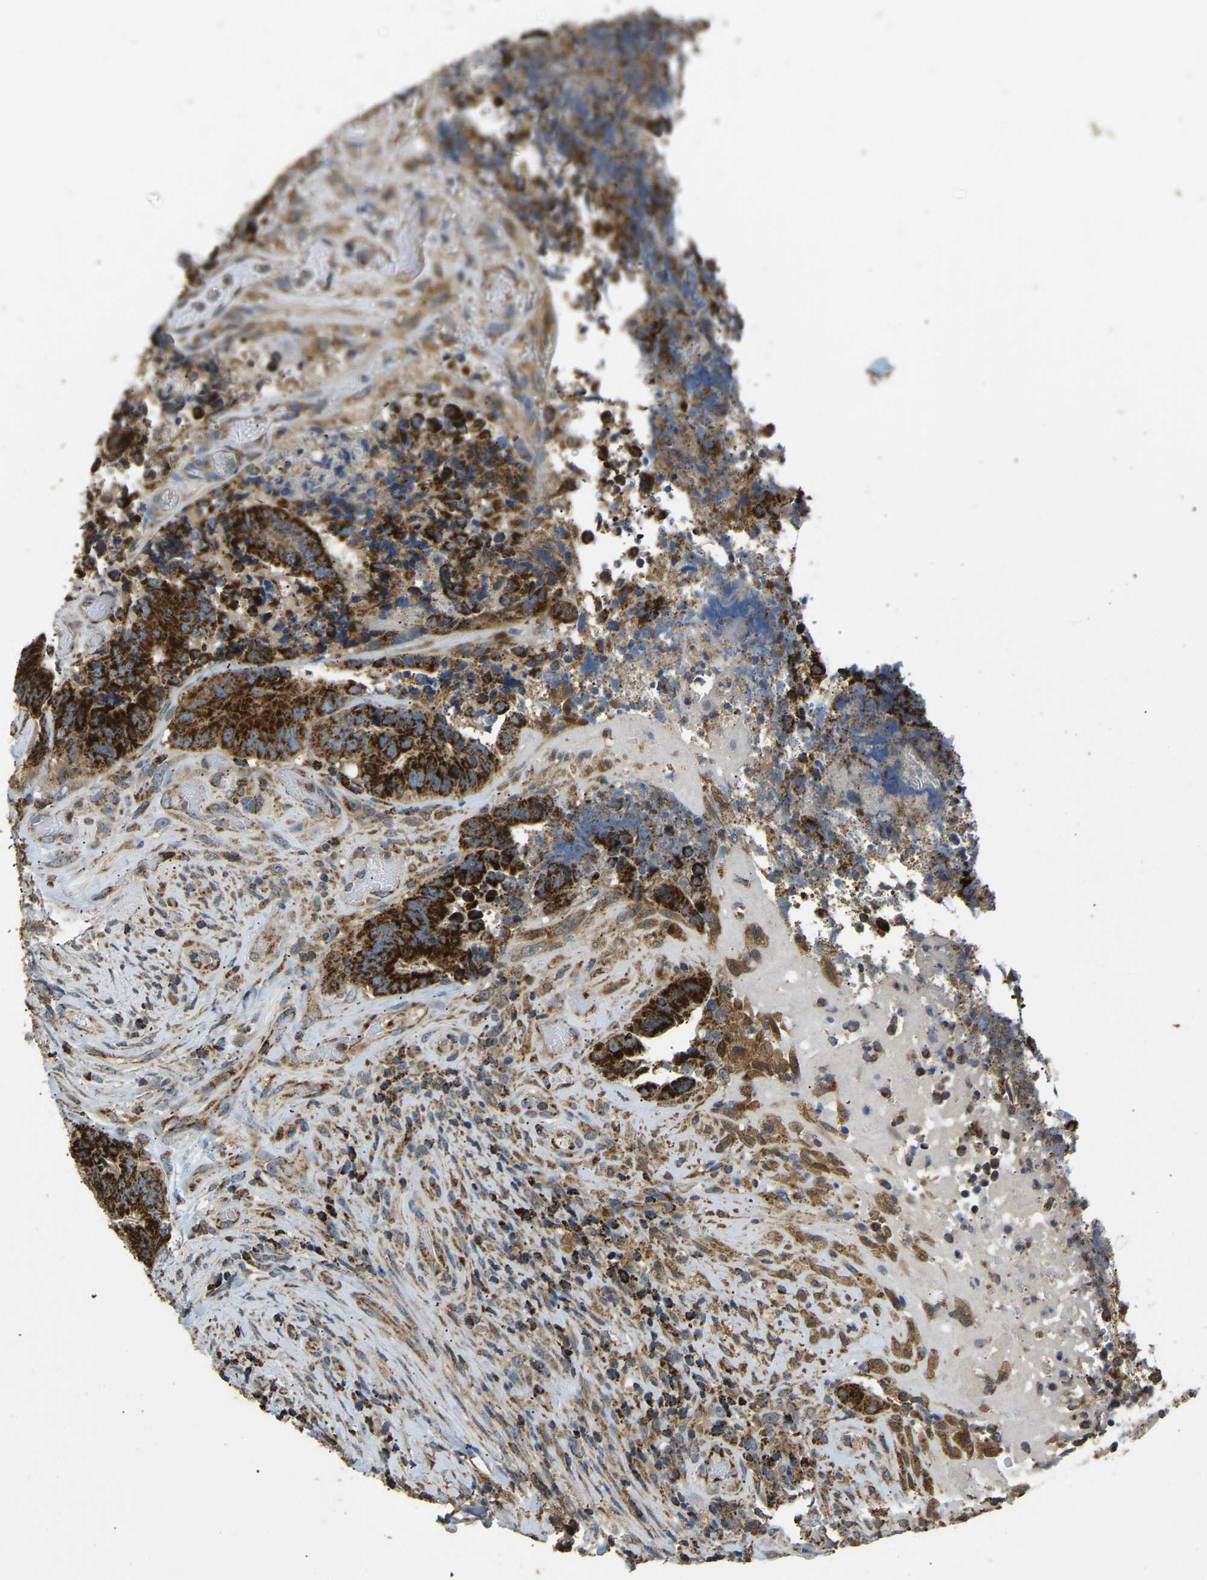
{"staining": {"intensity": "strong", "quantity": ">75%", "location": "cytoplasmic/membranous"}, "tissue": "colorectal cancer", "cell_type": "Tumor cells", "image_type": "cancer", "snomed": [{"axis": "morphology", "description": "Adenocarcinoma, NOS"}, {"axis": "topography", "description": "Rectum"}], "caption": "Immunohistochemical staining of colorectal adenocarcinoma reveals high levels of strong cytoplasmic/membranous protein expression in about >75% of tumor cells.", "gene": "TUFM", "patient": {"sex": "male", "age": 72}}